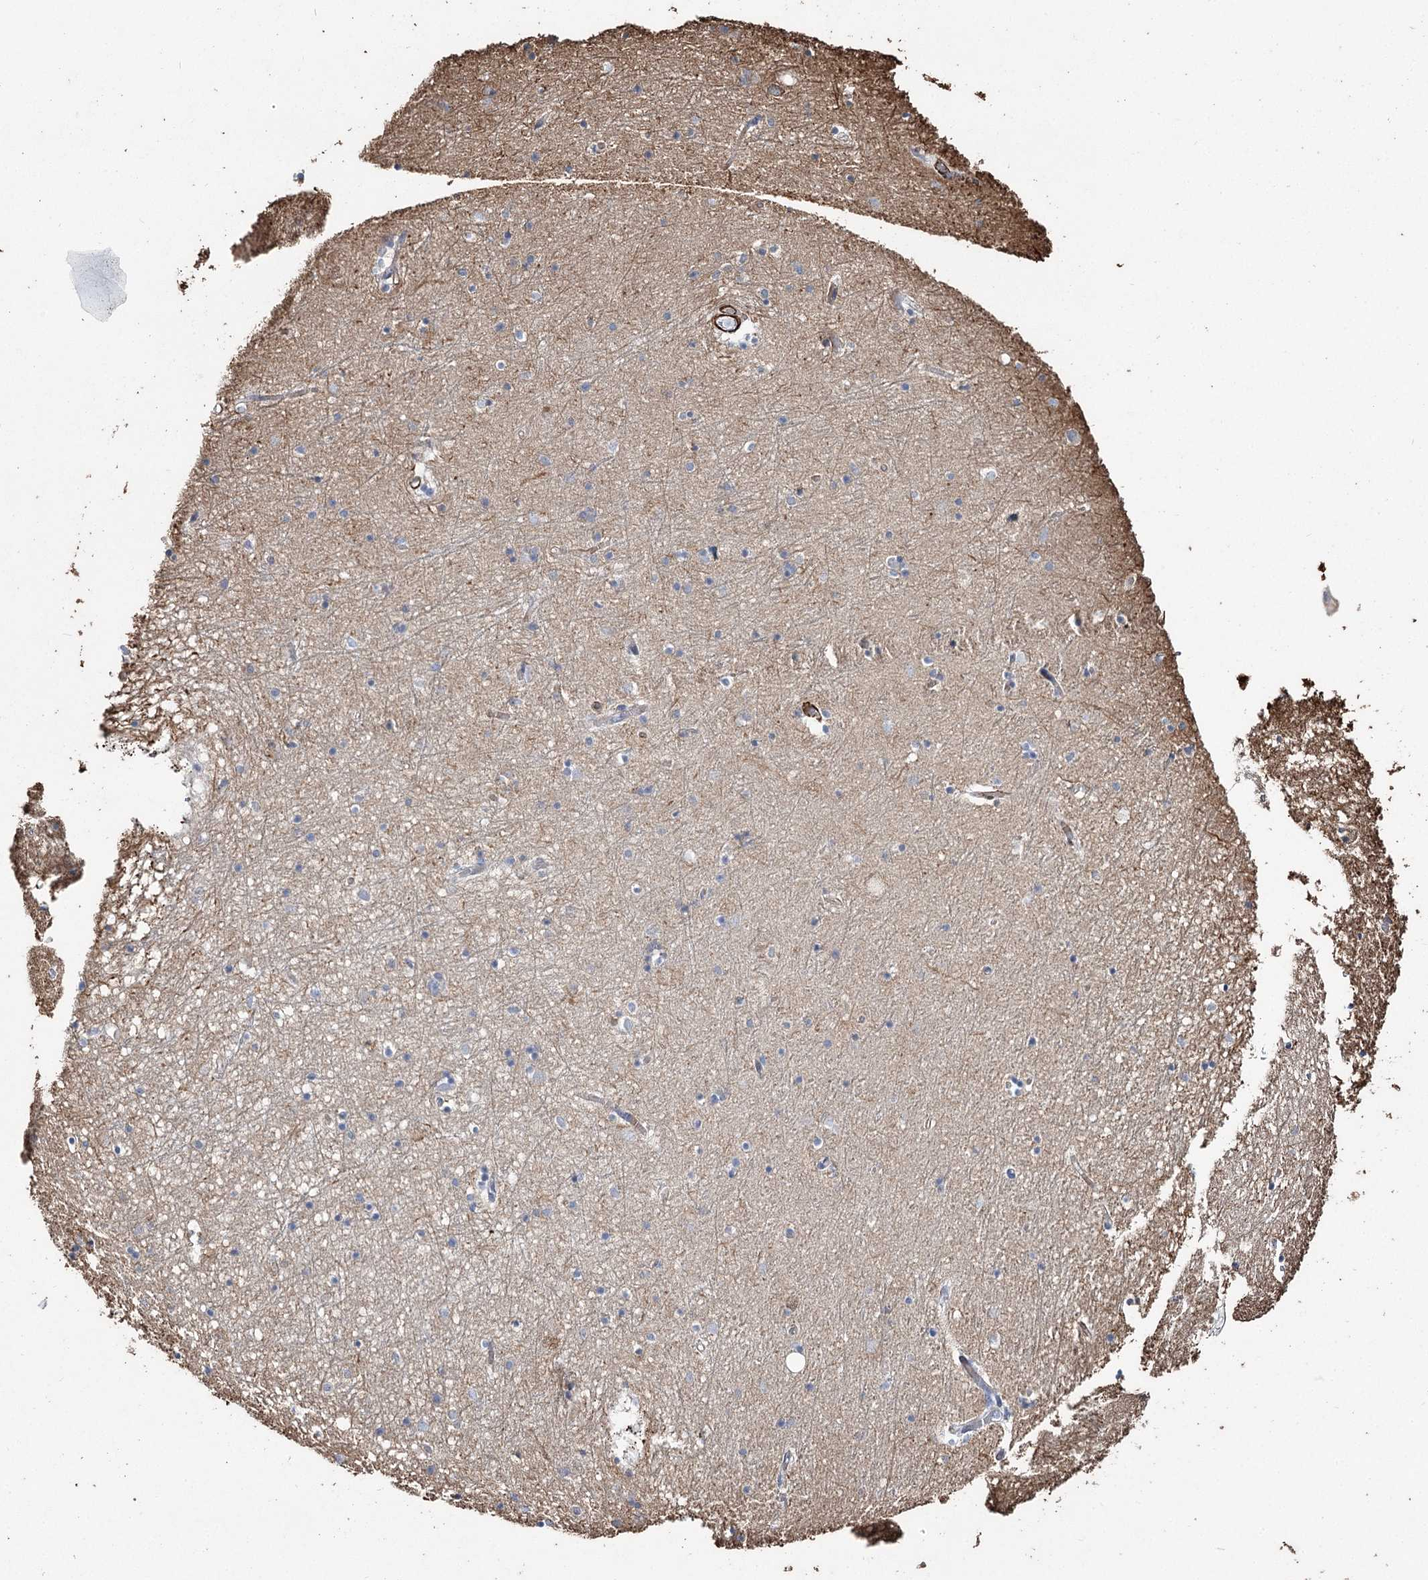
{"staining": {"intensity": "negative", "quantity": "none", "location": "none"}, "tissue": "hippocampus", "cell_type": "Glial cells", "image_type": "normal", "snomed": [{"axis": "morphology", "description": "Normal tissue, NOS"}, {"axis": "topography", "description": "Hippocampus"}], "caption": "DAB (3,3'-diaminobenzidine) immunohistochemical staining of normal human hippocampus displays no significant positivity in glial cells. The staining is performed using DAB brown chromogen with nuclei counter-stained in using hematoxylin.", "gene": "SUMF1", "patient": {"sex": "male", "age": 70}}